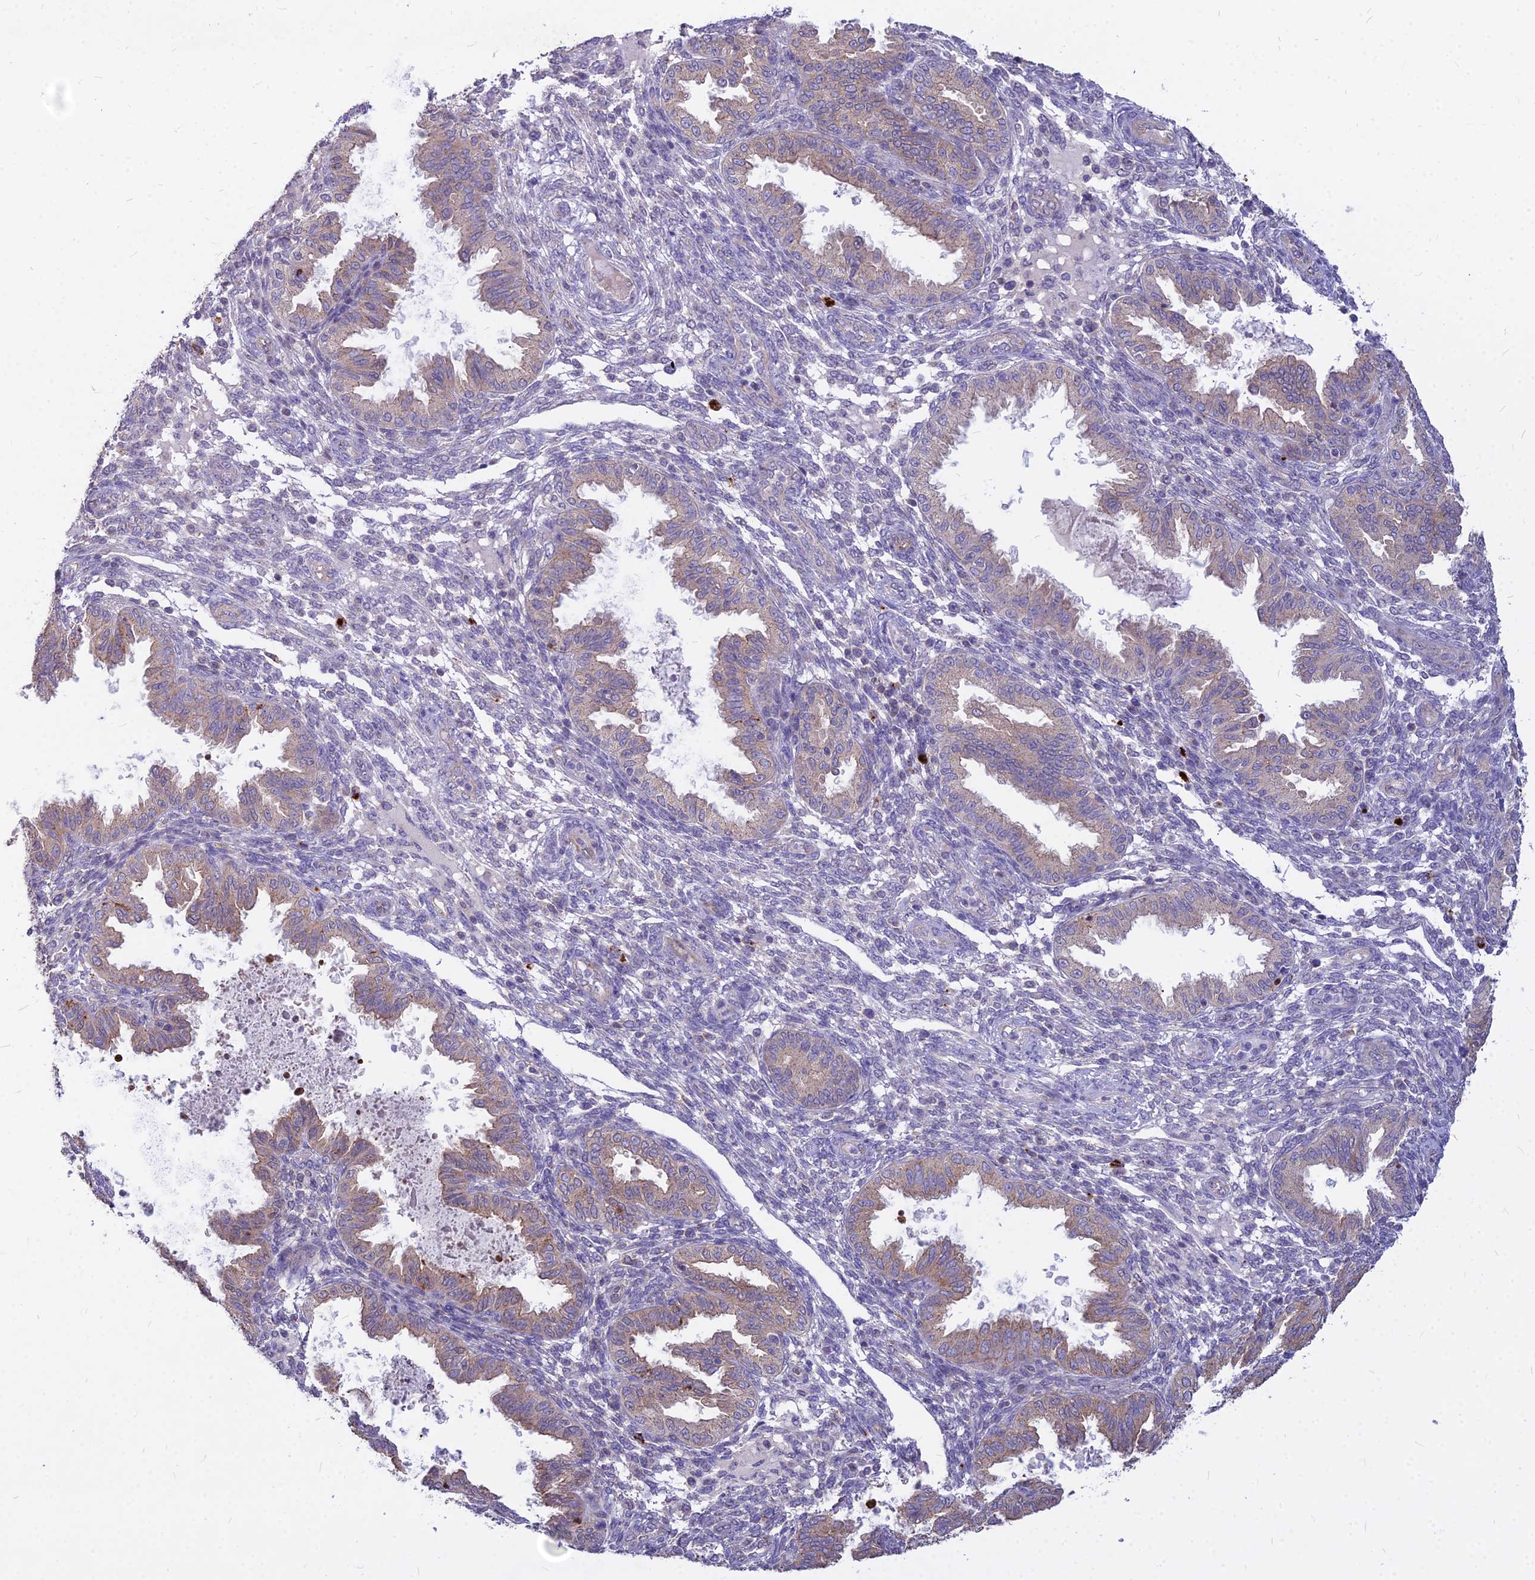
{"staining": {"intensity": "negative", "quantity": "none", "location": "none"}, "tissue": "endometrium", "cell_type": "Cells in endometrial stroma", "image_type": "normal", "snomed": [{"axis": "morphology", "description": "Normal tissue, NOS"}, {"axis": "topography", "description": "Endometrium"}], "caption": "DAB immunohistochemical staining of normal endometrium exhibits no significant staining in cells in endometrial stroma.", "gene": "PCED1B", "patient": {"sex": "female", "age": 33}}